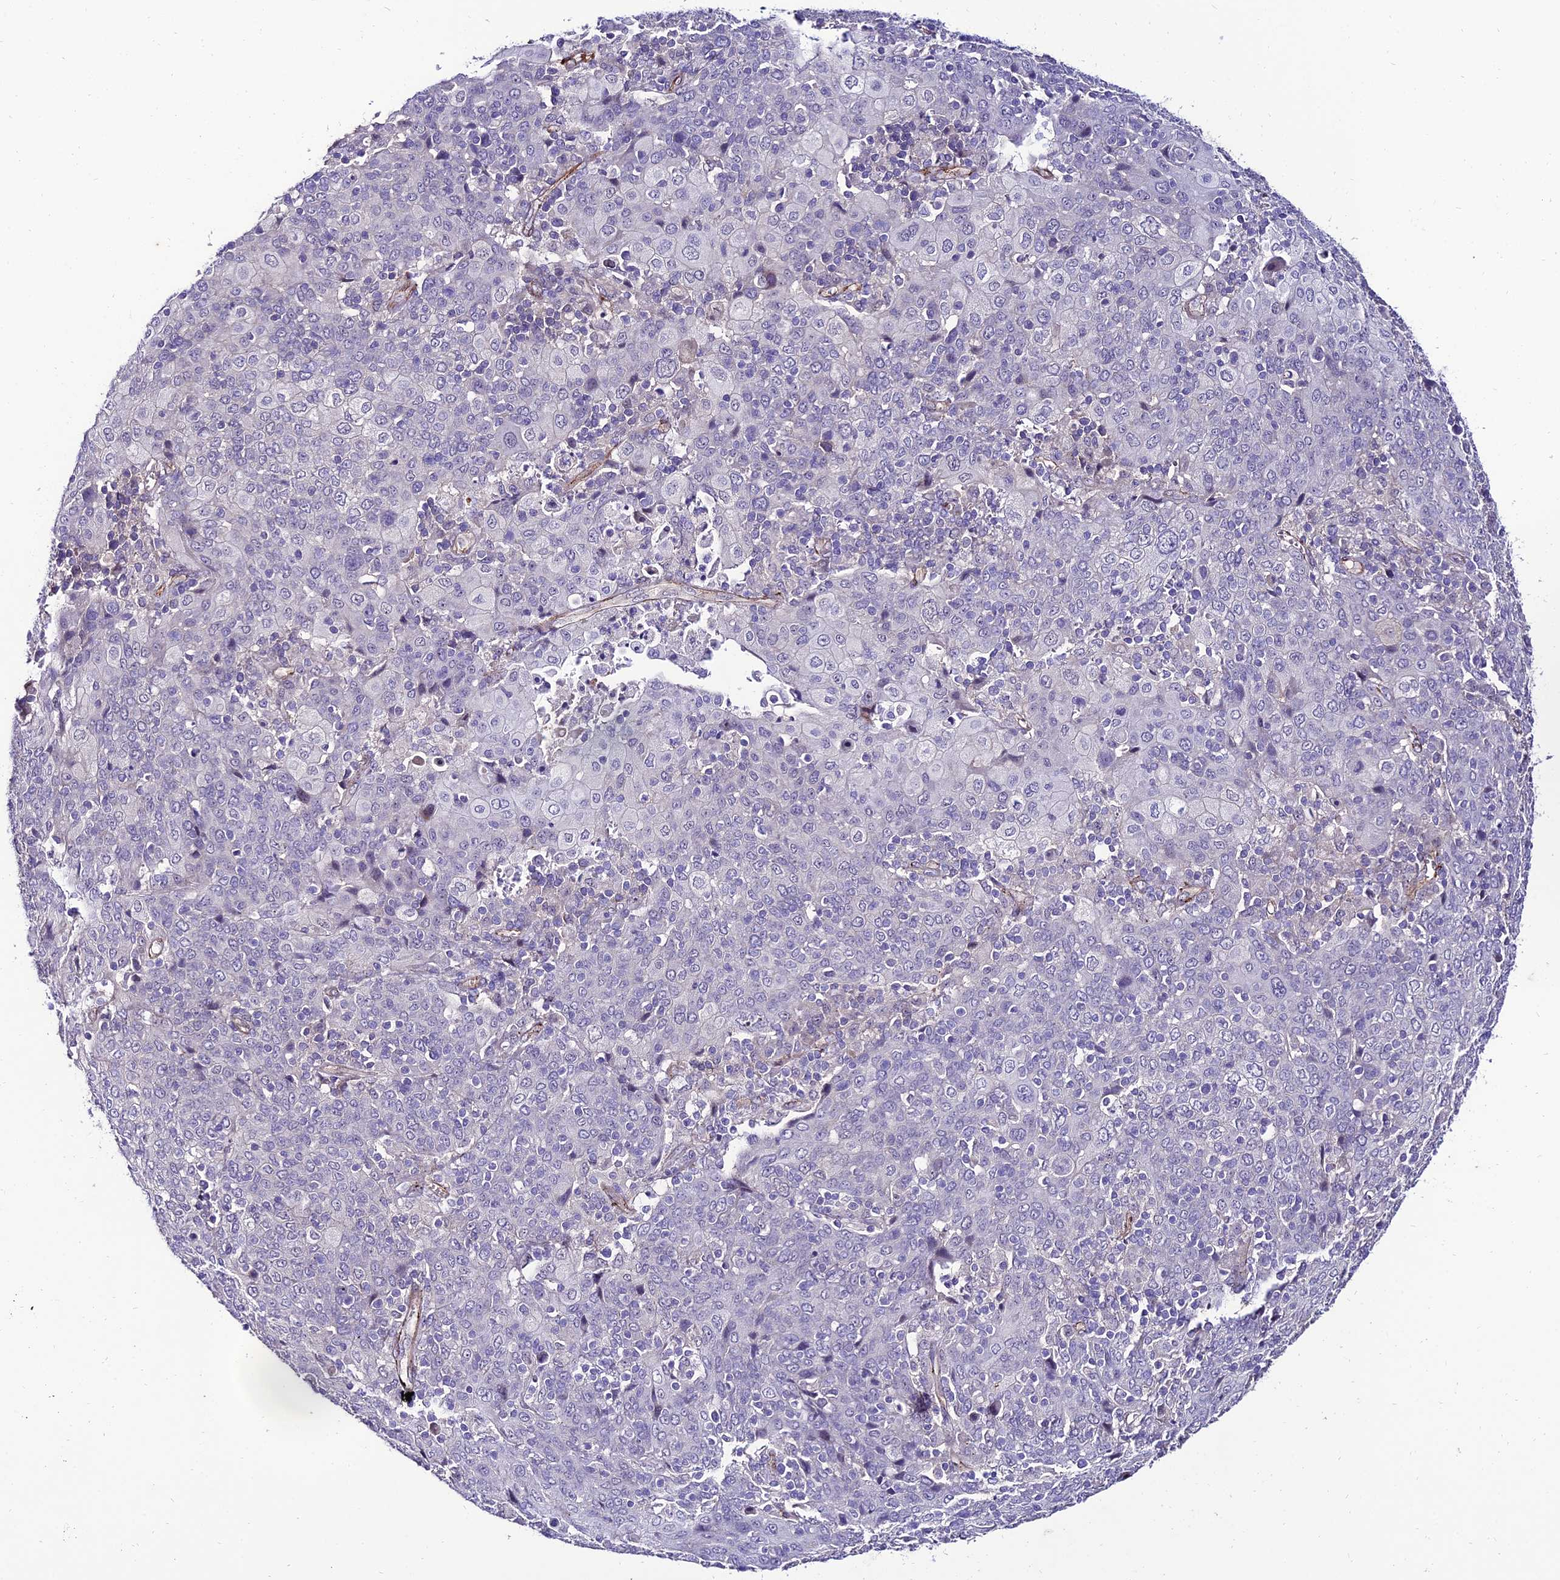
{"staining": {"intensity": "negative", "quantity": "none", "location": "none"}, "tissue": "cervical cancer", "cell_type": "Tumor cells", "image_type": "cancer", "snomed": [{"axis": "morphology", "description": "Squamous cell carcinoma, NOS"}, {"axis": "topography", "description": "Cervix"}], "caption": "Tumor cells are negative for brown protein staining in cervical cancer (squamous cell carcinoma).", "gene": "ALDH3B2", "patient": {"sex": "female", "age": 67}}